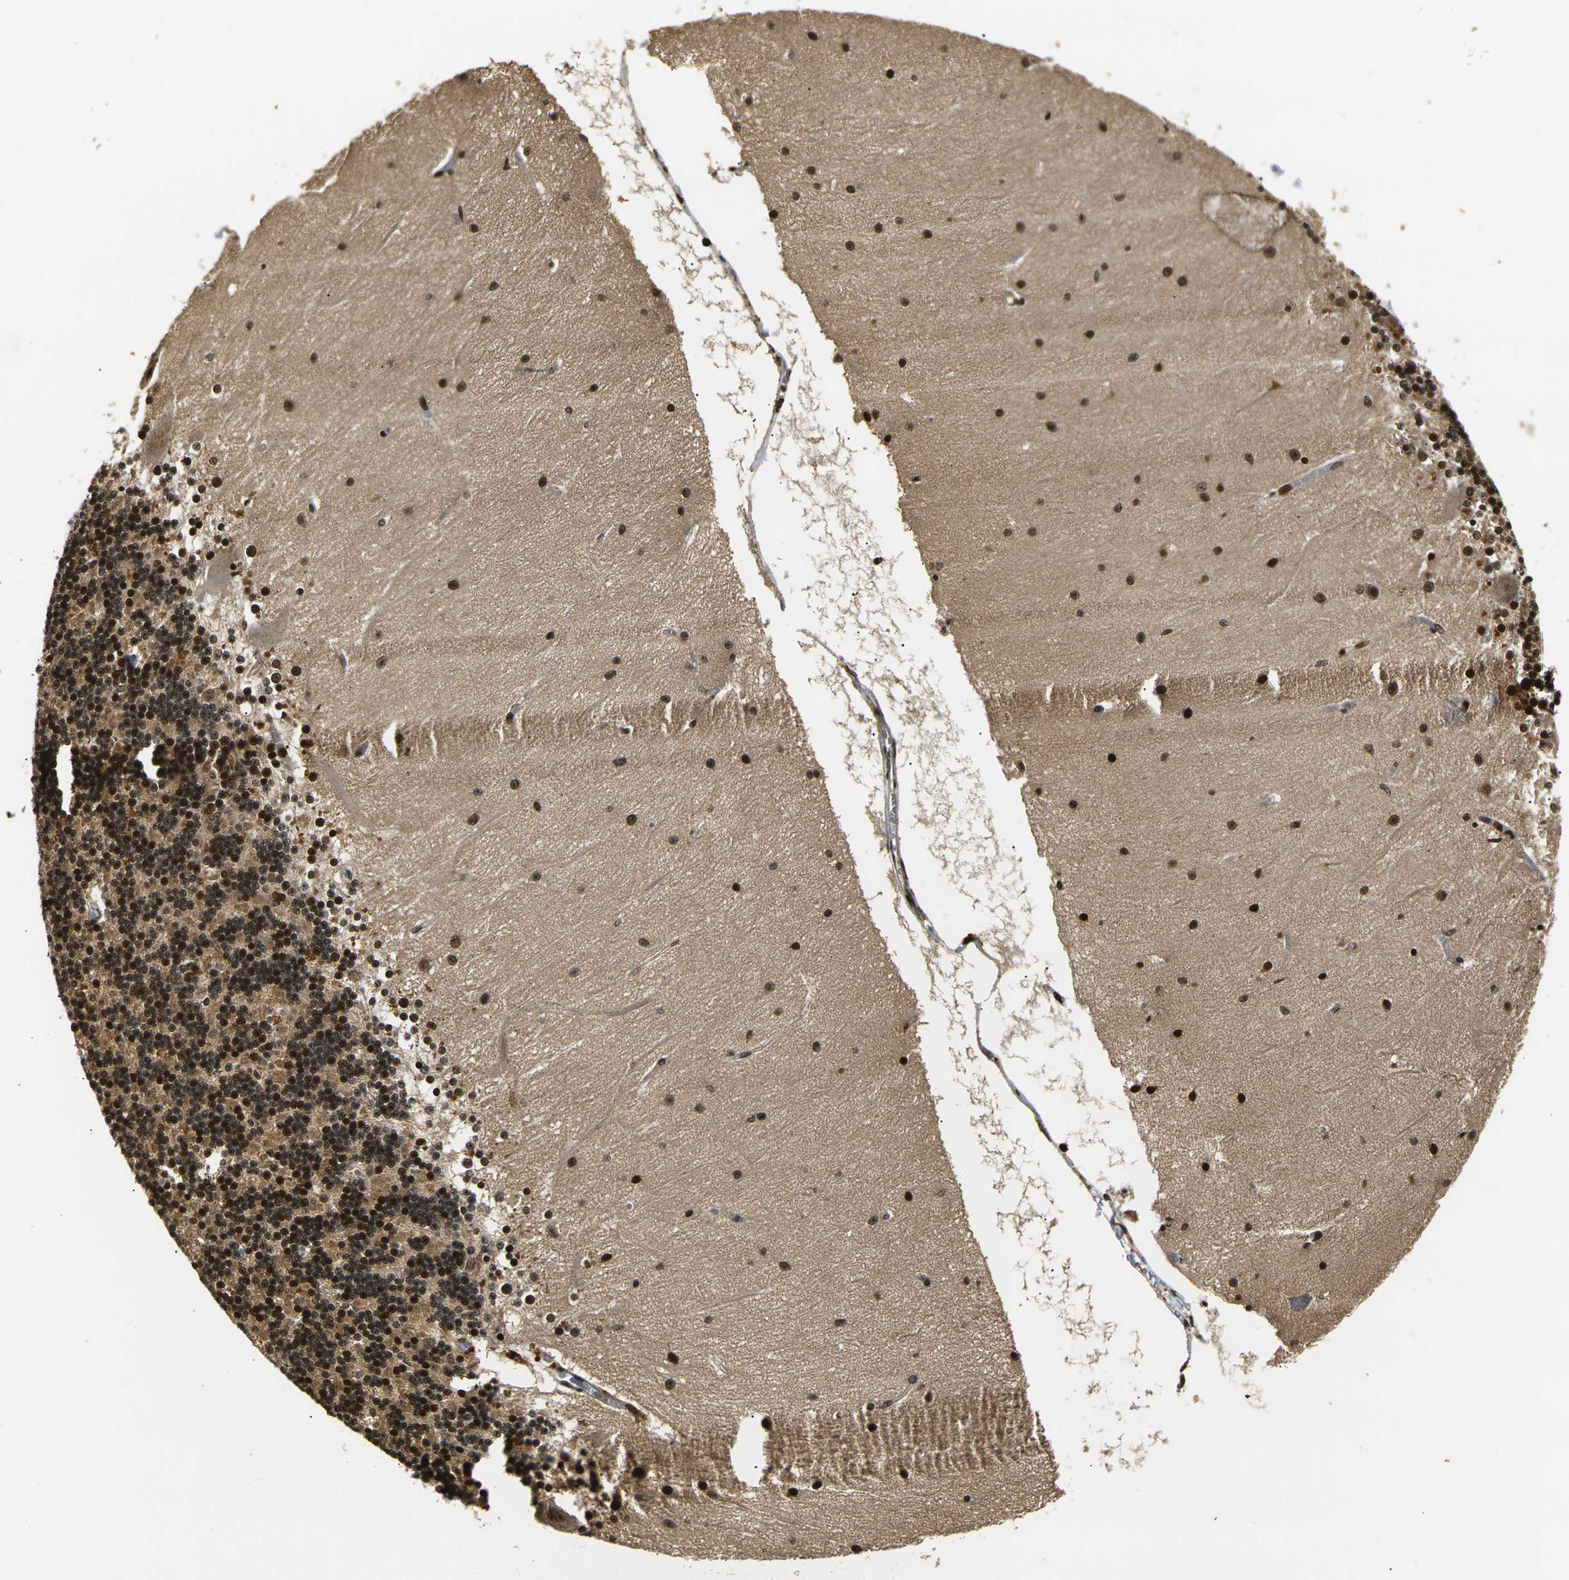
{"staining": {"intensity": "strong", "quantity": ">75%", "location": "cytoplasmic/membranous,nuclear"}, "tissue": "cerebellum", "cell_type": "Cells in granular layer", "image_type": "normal", "snomed": [{"axis": "morphology", "description": "Normal tissue, NOS"}, {"axis": "topography", "description": "Cerebellum"}], "caption": "DAB (3,3'-diaminobenzidine) immunohistochemical staining of normal cerebellum exhibits strong cytoplasmic/membranous,nuclear protein expression in about >75% of cells in granular layer. (brown staining indicates protein expression, while blue staining denotes nuclei).", "gene": "ACTL6A", "patient": {"sex": "female", "age": 54}}